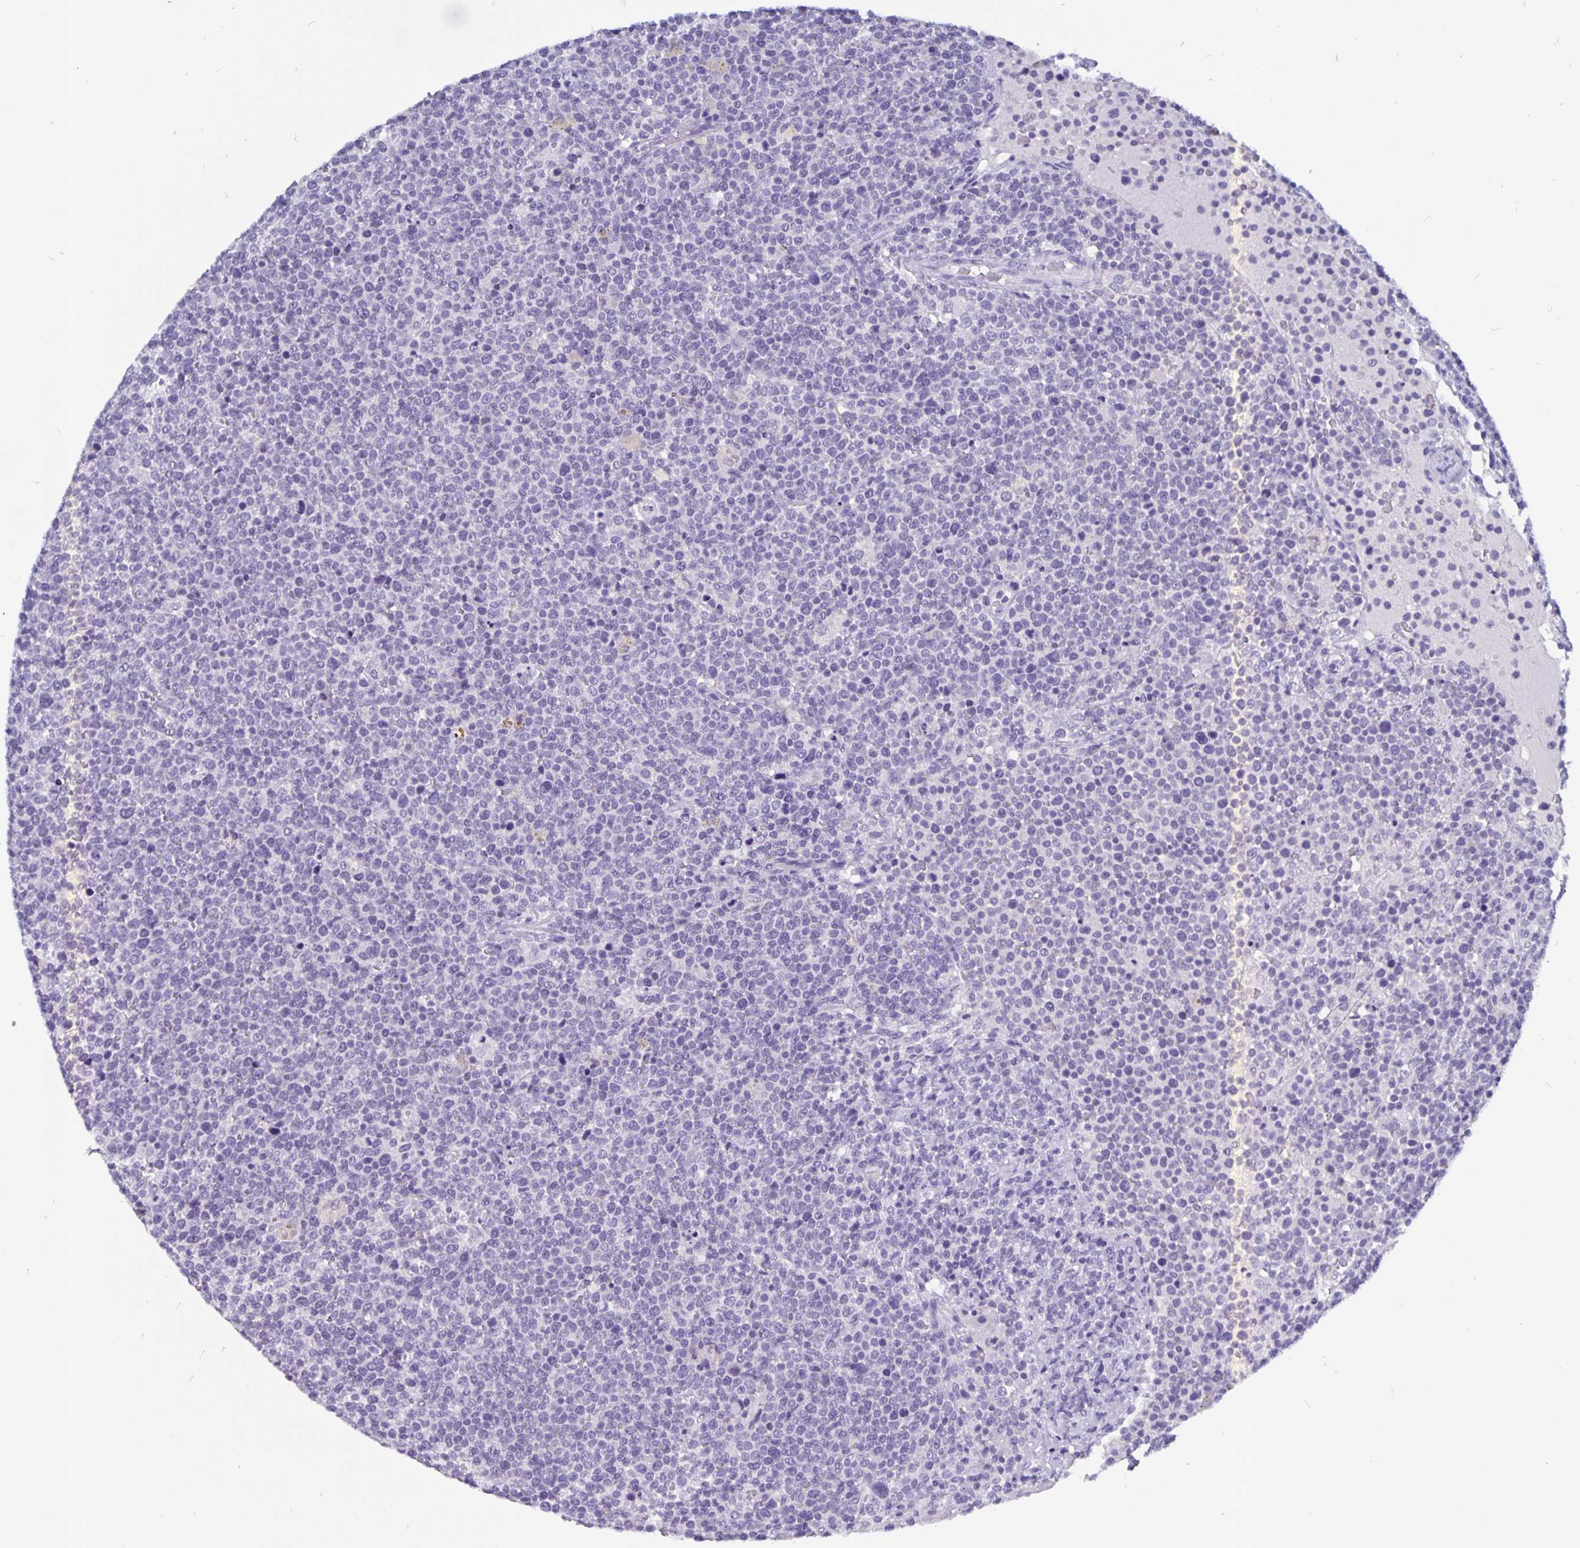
{"staining": {"intensity": "negative", "quantity": "none", "location": "none"}, "tissue": "lymphoma", "cell_type": "Tumor cells", "image_type": "cancer", "snomed": [{"axis": "morphology", "description": "Malignant lymphoma, non-Hodgkin's type, High grade"}, {"axis": "topography", "description": "Lymph node"}], "caption": "Immunohistochemistry image of lymphoma stained for a protein (brown), which reveals no expression in tumor cells.", "gene": "ODF3B", "patient": {"sex": "male", "age": 61}}